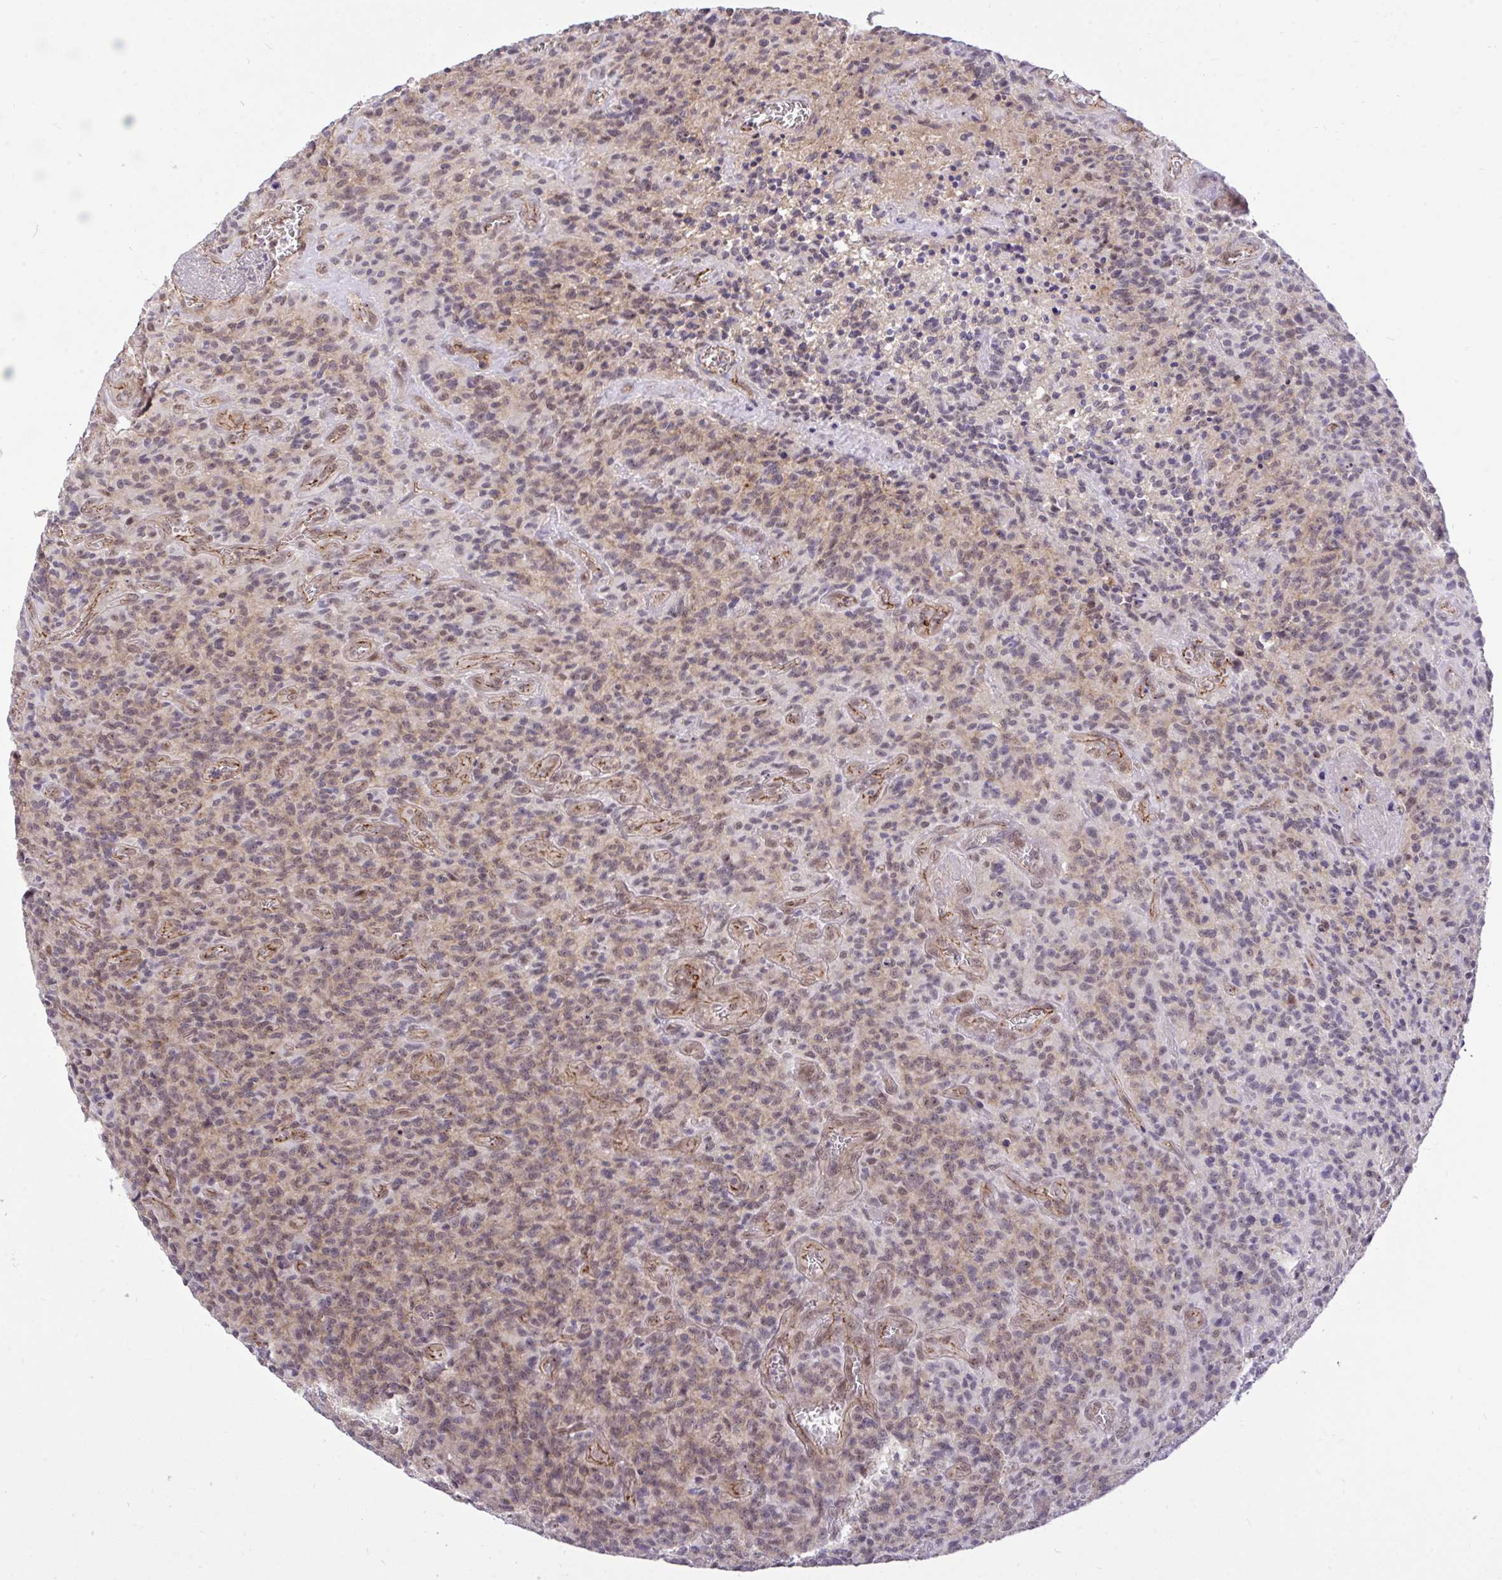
{"staining": {"intensity": "weak", "quantity": ">75%", "location": "cytoplasmic/membranous,nuclear"}, "tissue": "glioma", "cell_type": "Tumor cells", "image_type": "cancer", "snomed": [{"axis": "morphology", "description": "Glioma, malignant, High grade"}, {"axis": "topography", "description": "Brain"}], "caption": "Immunohistochemical staining of human malignant glioma (high-grade) demonstrates weak cytoplasmic/membranous and nuclear protein positivity in about >75% of tumor cells.", "gene": "PPP1CA", "patient": {"sex": "male", "age": 76}}